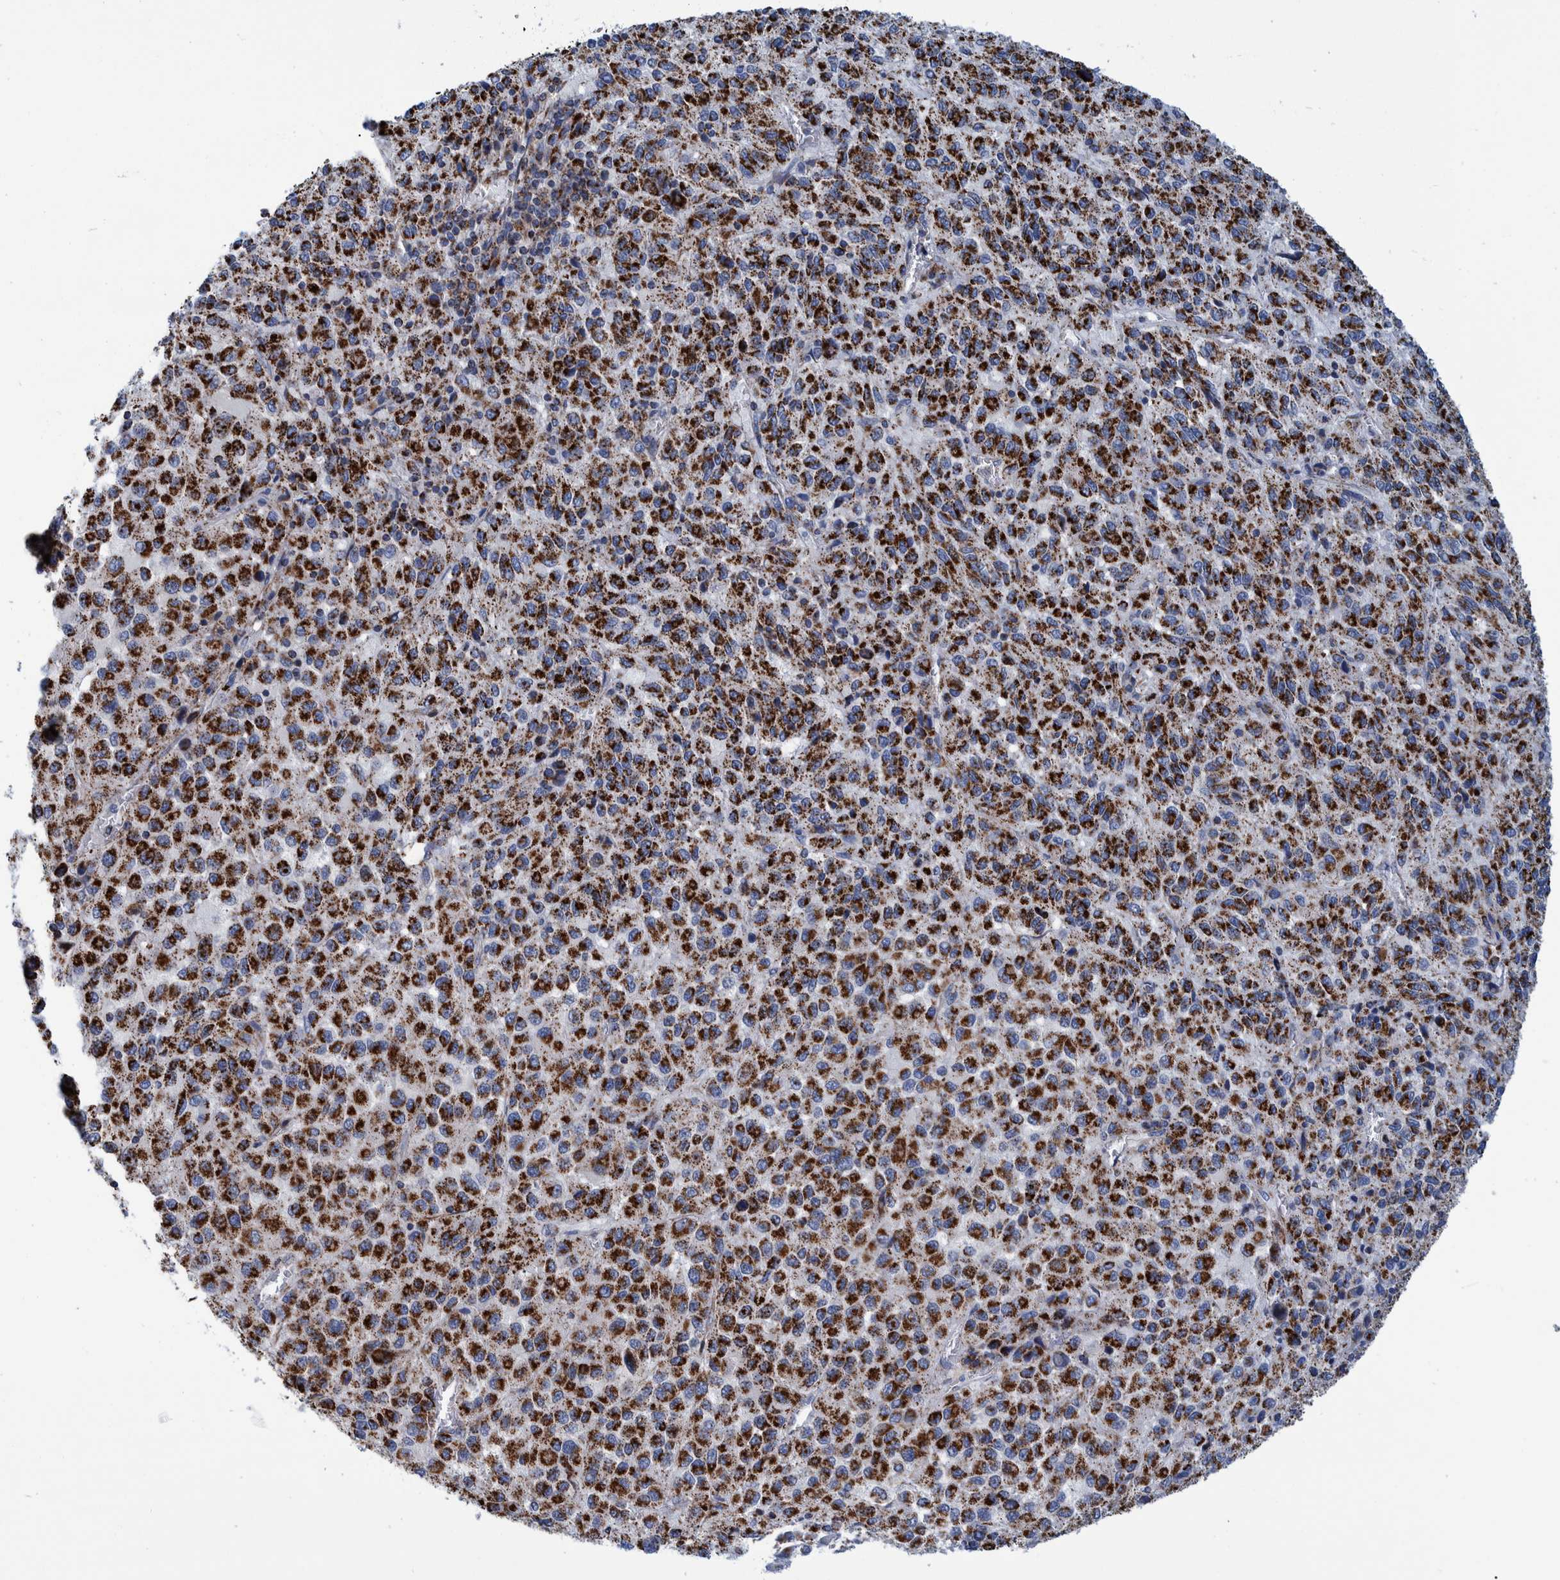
{"staining": {"intensity": "strong", "quantity": ">75%", "location": "cytoplasmic/membranous"}, "tissue": "melanoma", "cell_type": "Tumor cells", "image_type": "cancer", "snomed": [{"axis": "morphology", "description": "Malignant melanoma, Metastatic site"}, {"axis": "topography", "description": "Lung"}], "caption": "Human malignant melanoma (metastatic site) stained for a protein (brown) shows strong cytoplasmic/membranous positive staining in approximately >75% of tumor cells.", "gene": "BZW2", "patient": {"sex": "male", "age": 64}}